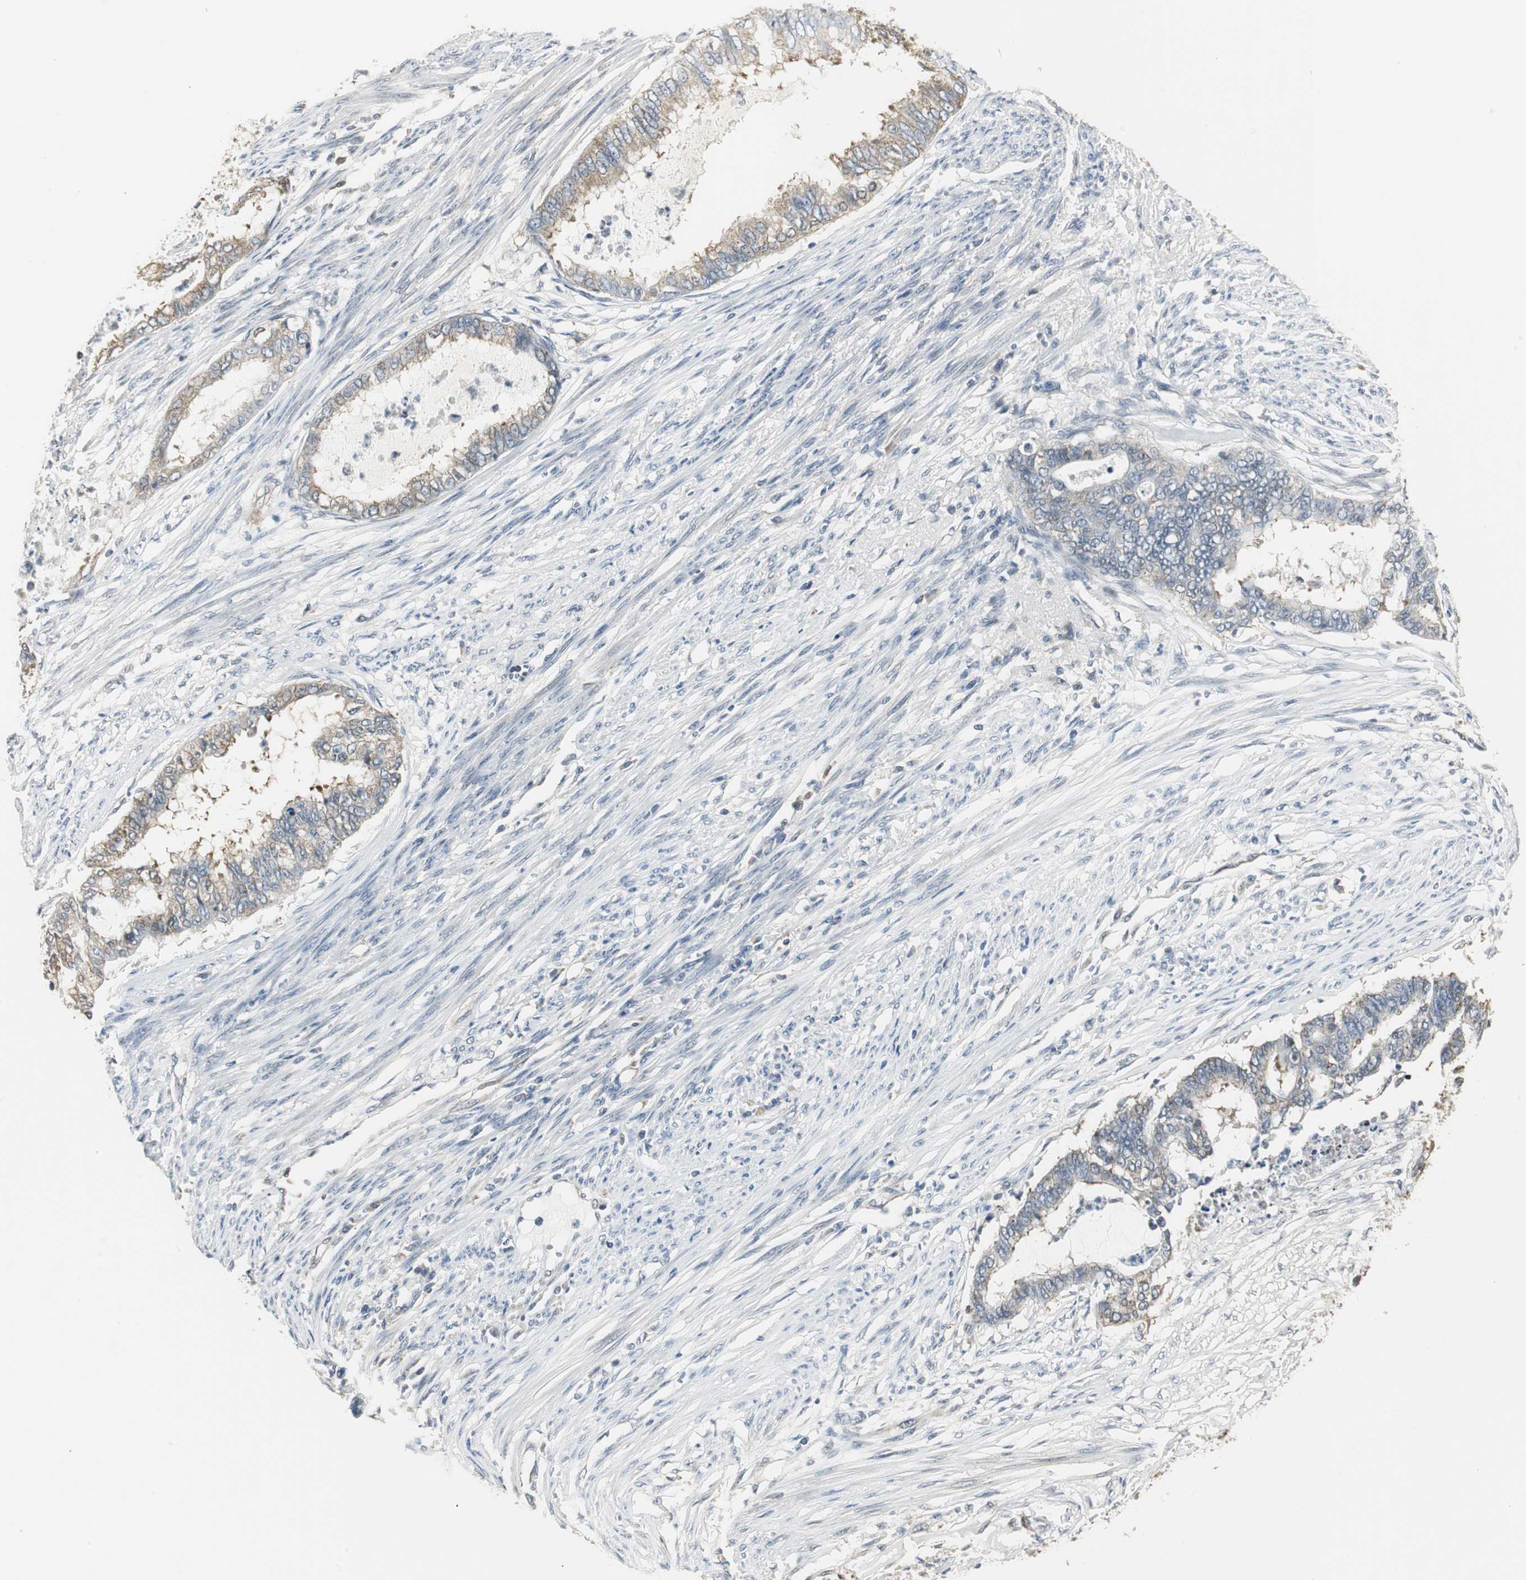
{"staining": {"intensity": "weak", "quantity": ">75%", "location": "cytoplasmic/membranous"}, "tissue": "endometrial cancer", "cell_type": "Tumor cells", "image_type": "cancer", "snomed": [{"axis": "morphology", "description": "Adenocarcinoma, NOS"}, {"axis": "topography", "description": "Endometrium"}], "caption": "Brown immunohistochemical staining in endometrial adenocarcinoma demonstrates weak cytoplasmic/membranous expression in about >75% of tumor cells.", "gene": "CCT5", "patient": {"sex": "female", "age": 79}}